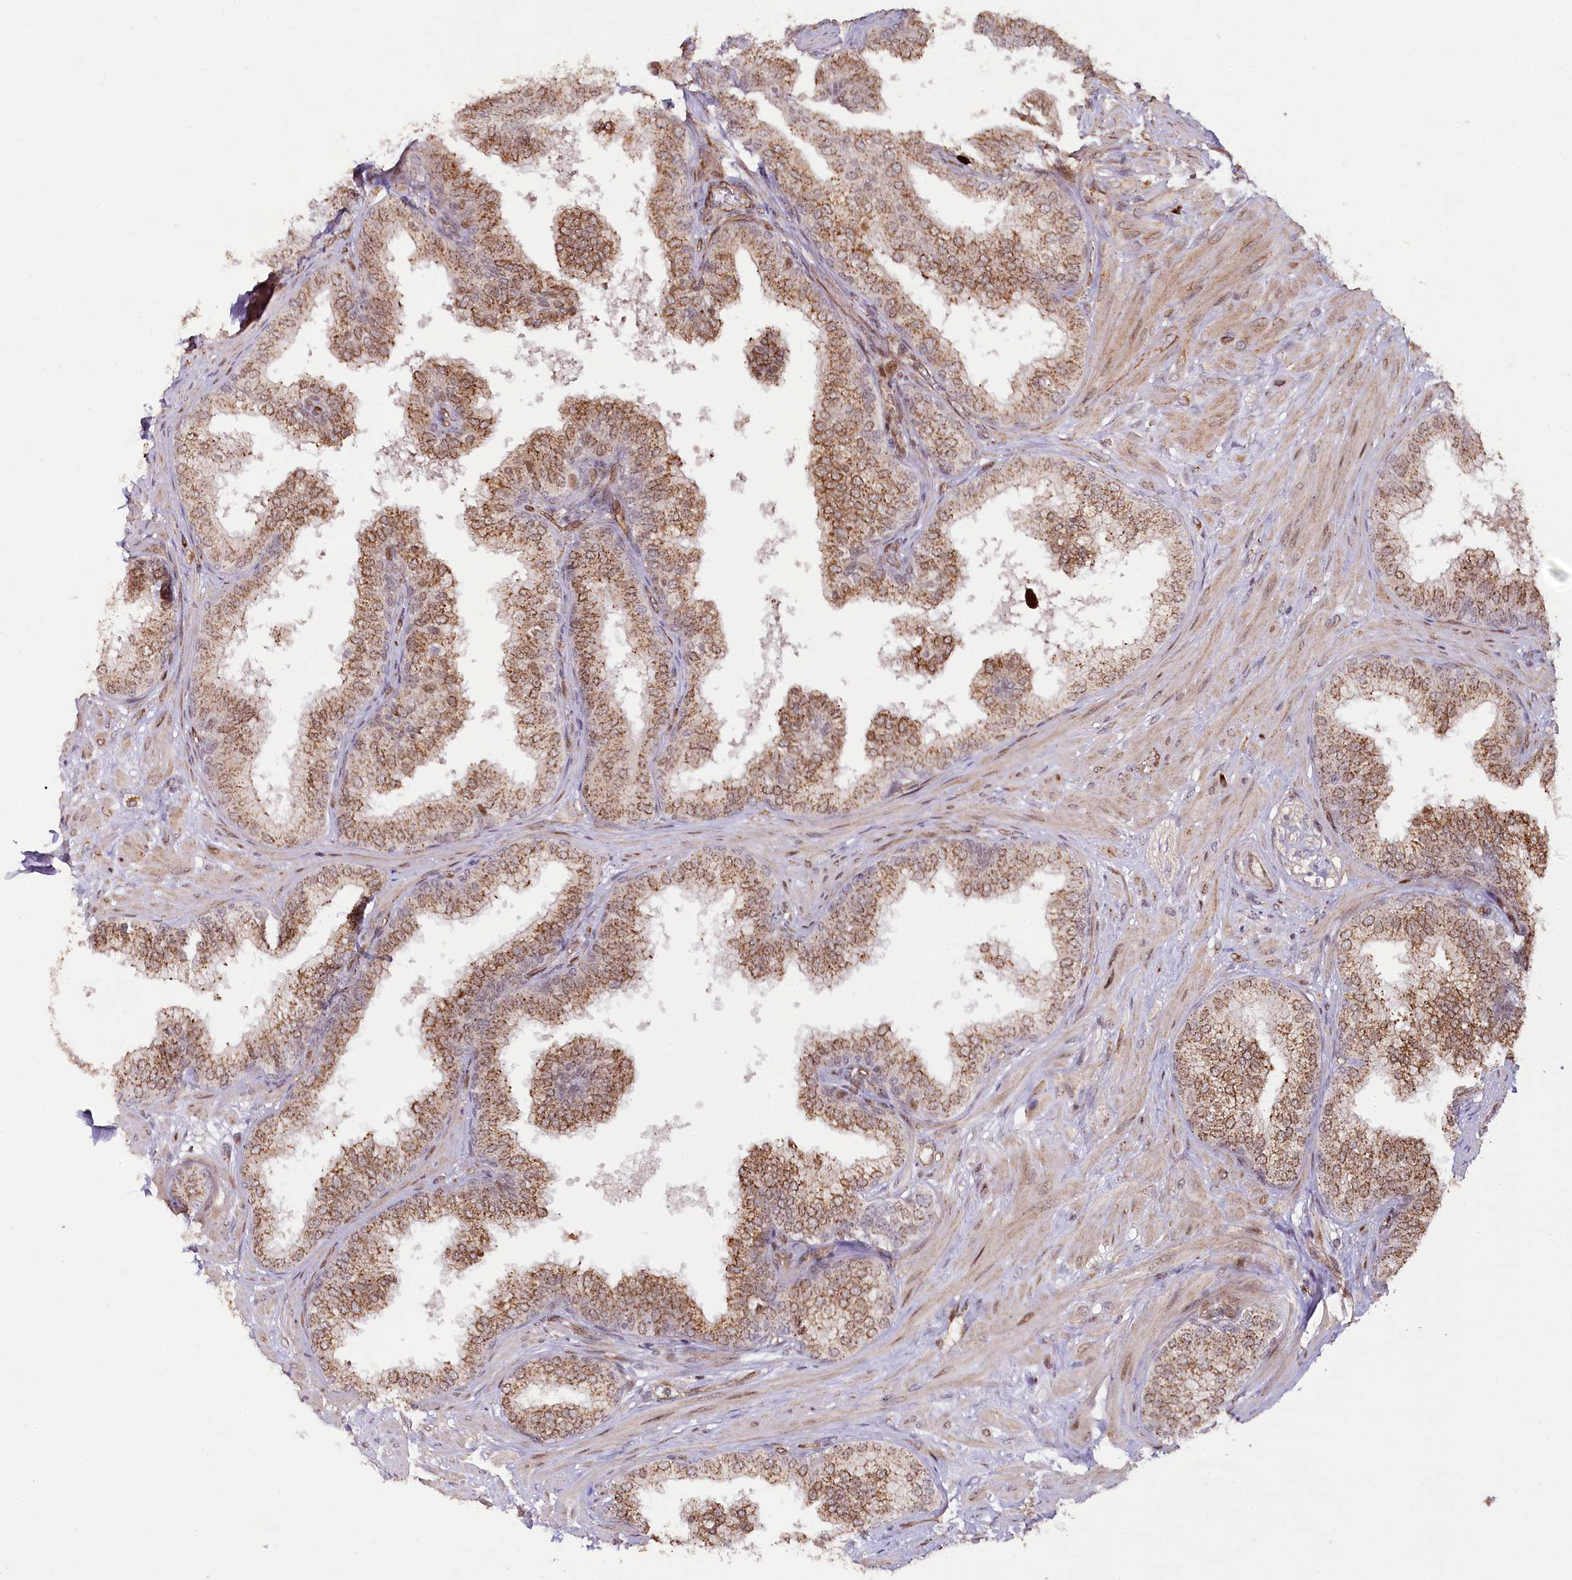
{"staining": {"intensity": "moderate", "quantity": ">75%", "location": "cytoplasmic/membranous"}, "tissue": "prostate", "cell_type": "Glandular cells", "image_type": "normal", "snomed": [{"axis": "morphology", "description": "Normal tissue, NOS"}, {"axis": "topography", "description": "Prostate"}], "caption": "Immunohistochemical staining of normal human prostate demonstrates medium levels of moderate cytoplasmic/membranous expression in approximately >75% of glandular cells. (Brightfield microscopy of DAB IHC at high magnification).", "gene": "COPG1", "patient": {"sex": "male", "age": 60}}